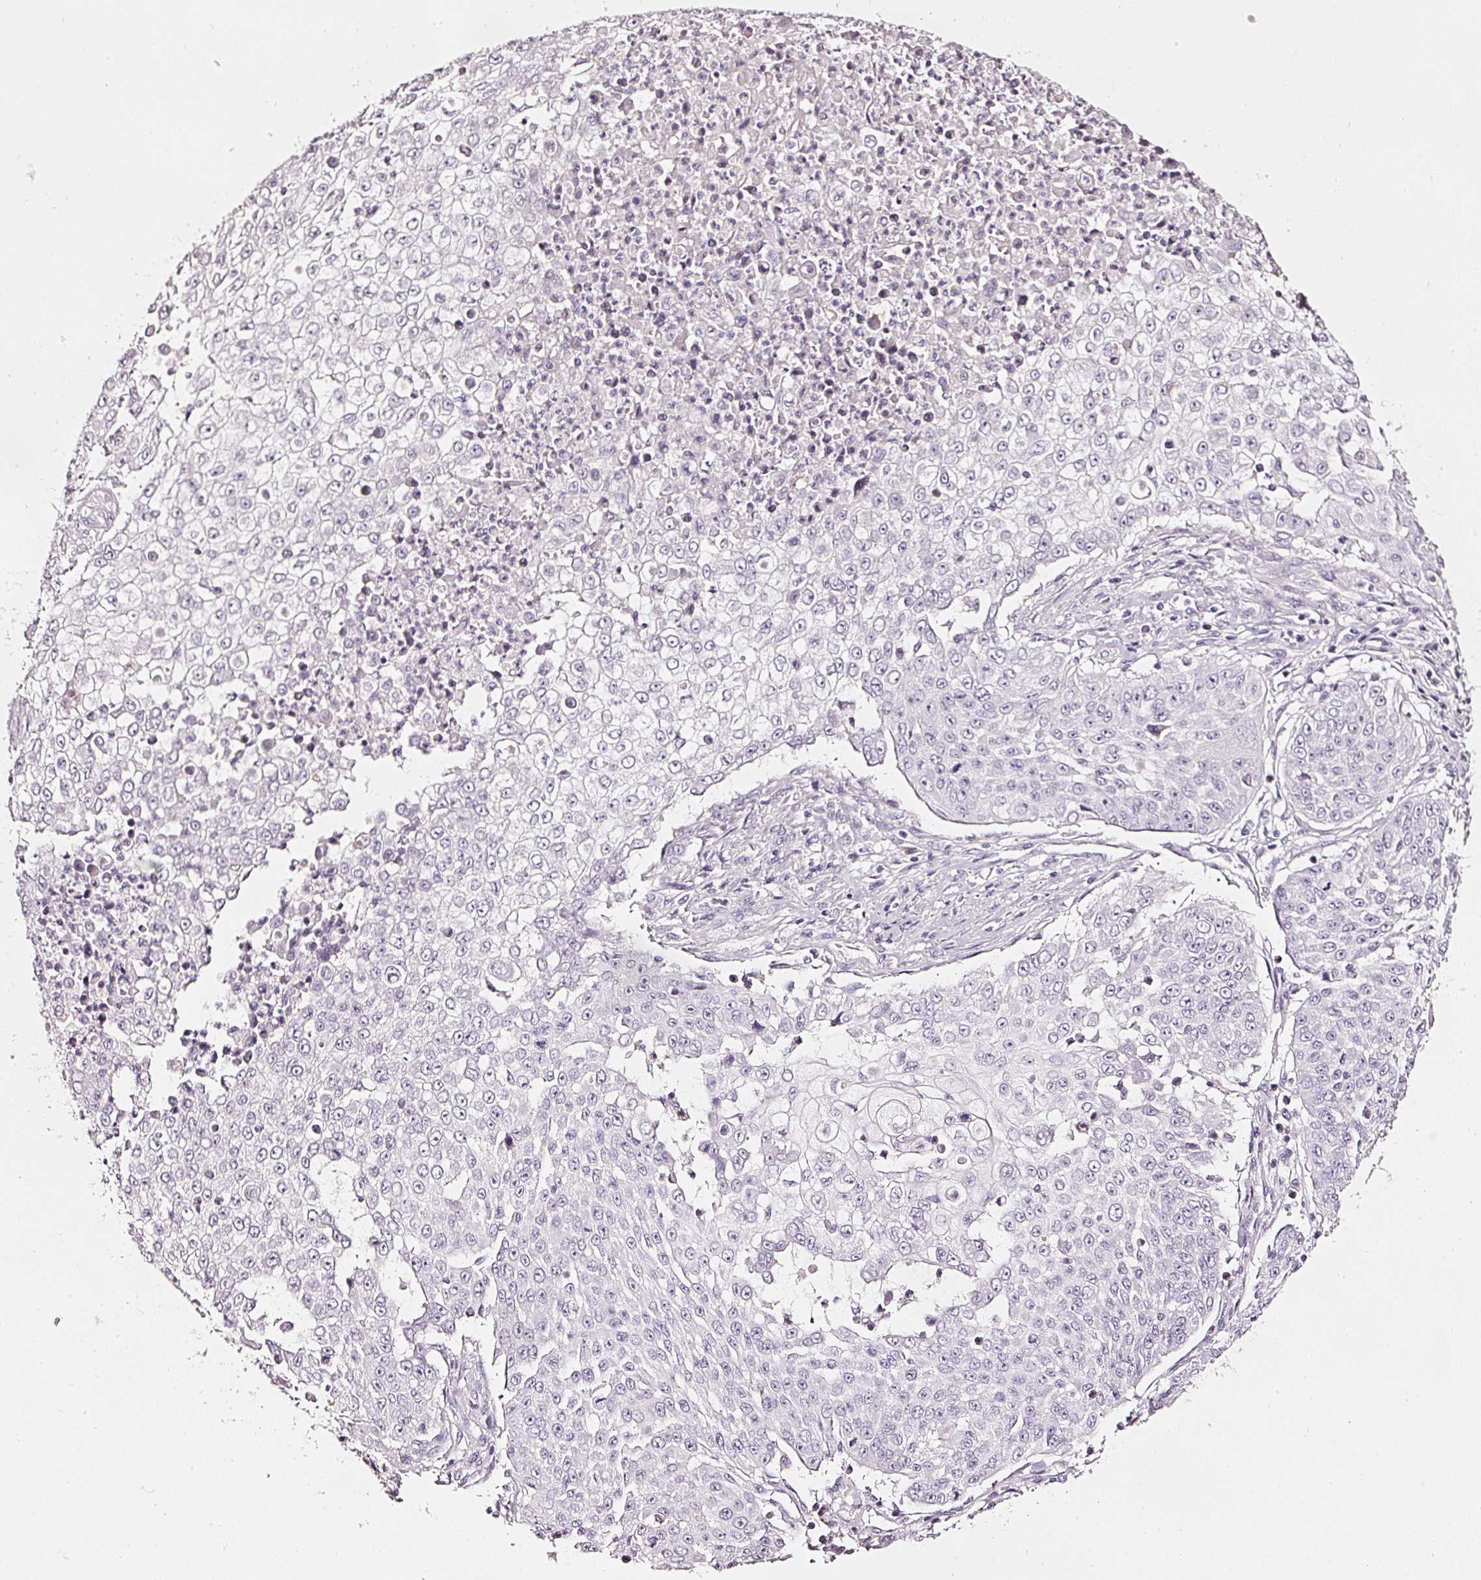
{"staining": {"intensity": "negative", "quantity": "none", "location": "none"}, "tissue": "skin cancer", "cell_type": "Tumor cells", "image_type": "cancer", "snomed": [{"axis": "morphology", "description": "Squamous cell carcinoma, NOS"}, {"axis": "topography", "description": "Skin"}], "caption": "Tumor cells are negative for protein expression in human skin cancer.", "gene": "CNP", "patient": {"sex": "male", "age": 24}}